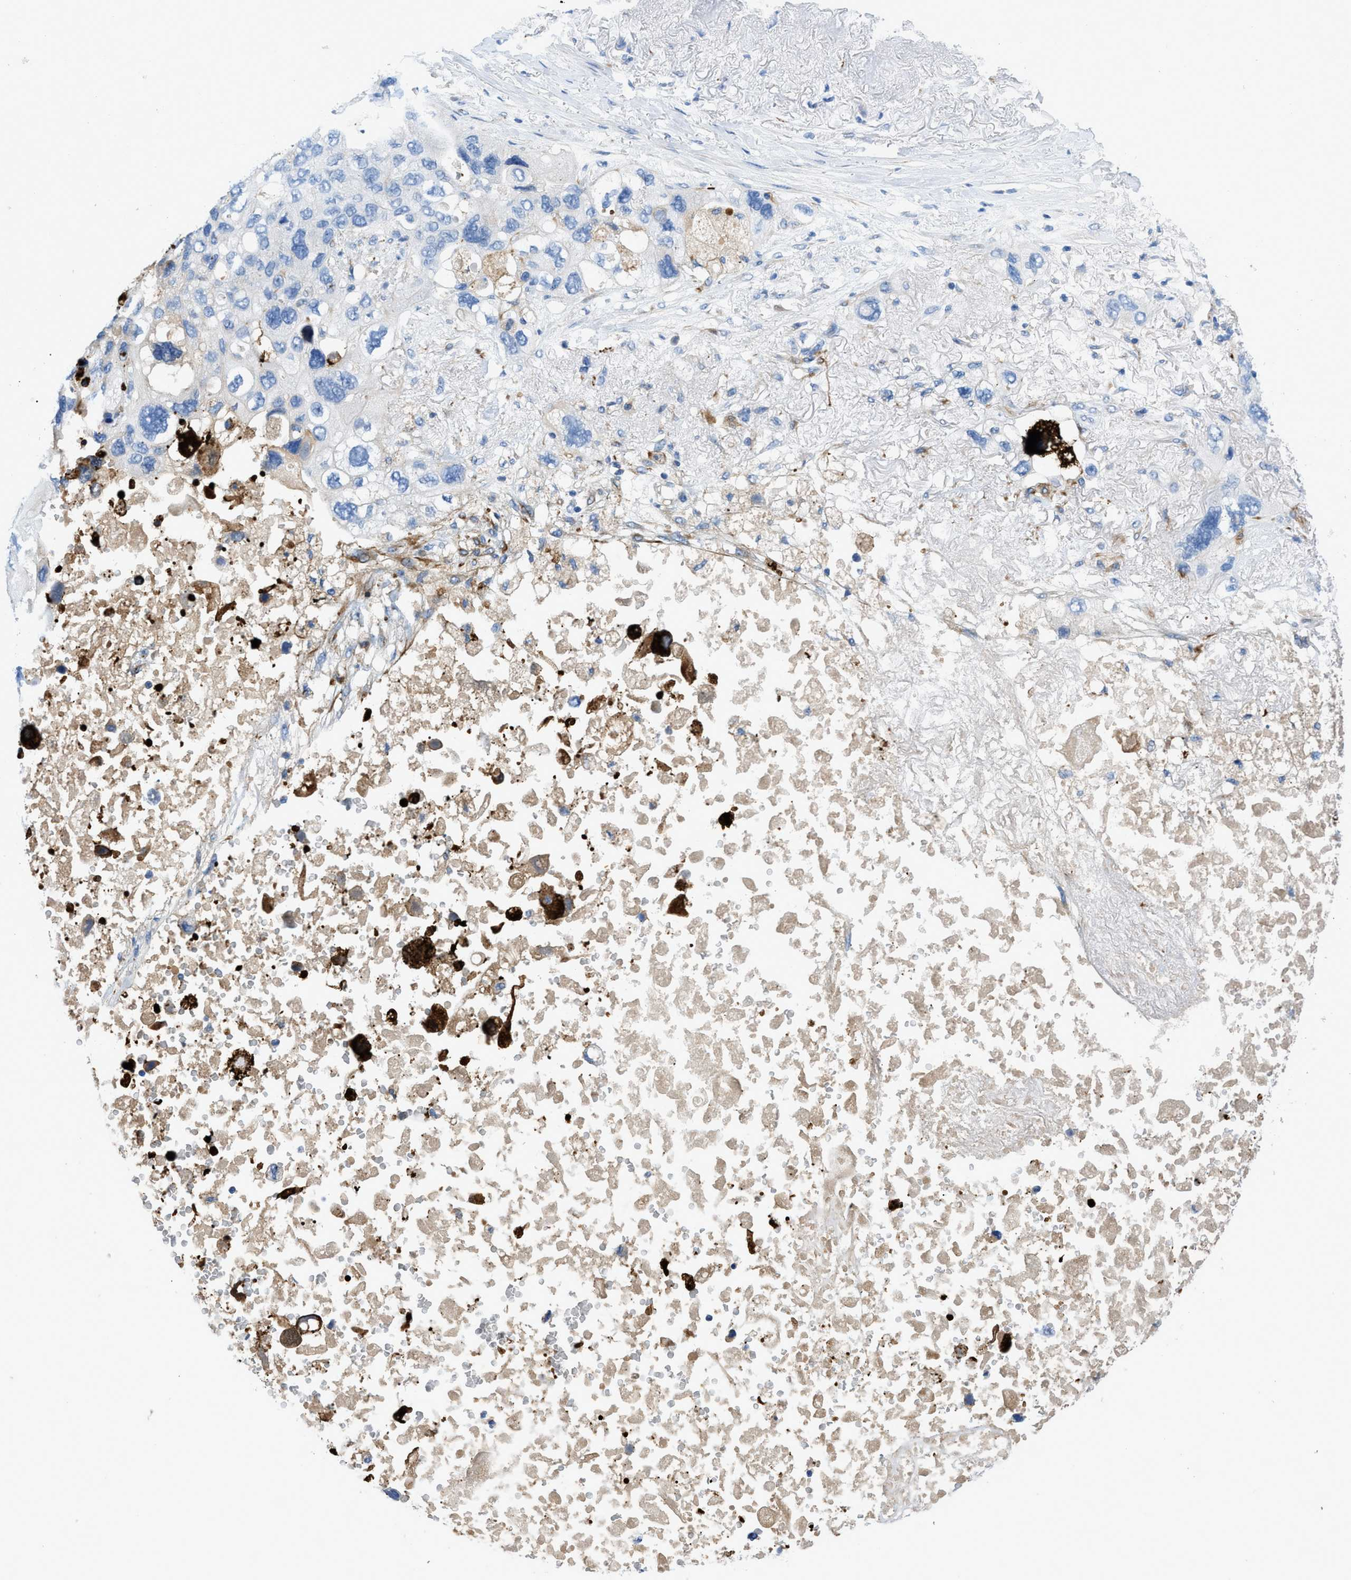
{"staining": {"intensity": "negative", "quantity": "none", "location": "none"}, "tissue": "lung cancer", "cell_type": "Tumor cells", "image_type": "cancer", "snomed": [{"axis": "morphology", "description": "Squamous cell carcinoma, NOS"}, {"axis": "topography", "description": "Lung"}], "caption": "High power microscopy image of an IHC photomicrograph of lung cancer, revealing no significant staining in tumor cells.", "gene": "XCR1", "patient": {"sex": "female", "age": 73}}